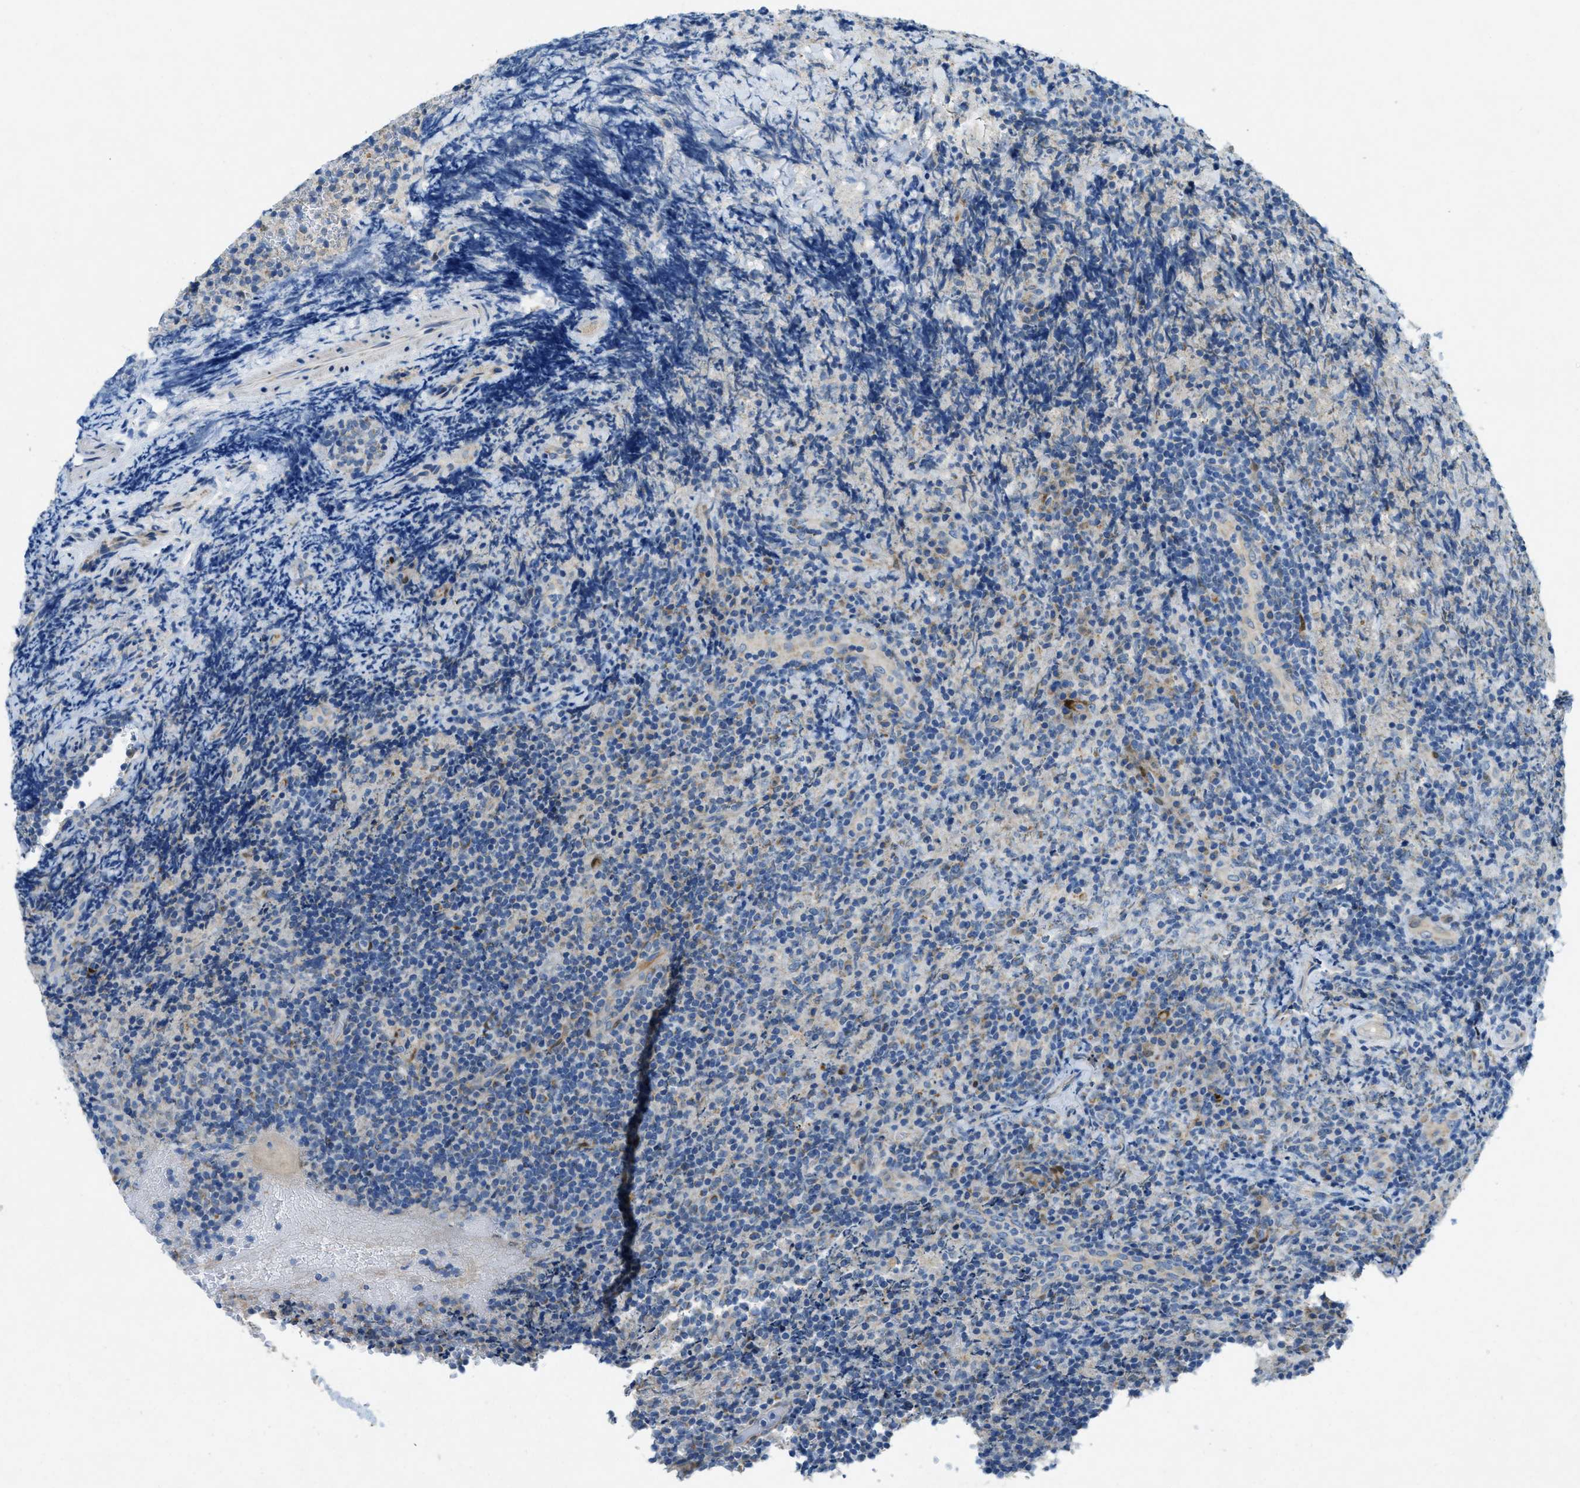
{"staining": {"intensity": "weak", "quantity": "<25%", "location": "cytoplasmic/membranous"}, "tissue": "lymphoma", "cell_type": "Tumor cells", "image_type": "cancer", "snomed": [{"axis": "morphology", "description": "Malignant lymphoma, non-Hodgkin's type, High grade"}, {"axis": "topography", "description": "Tonsil"}], "caption": "Tumor cells are negative for protein expression in human high-grade malignant lymphoma, non-Hodgkin's type.", "gene": "CYGB", "patient": {"sex": "female", "age": 36}}